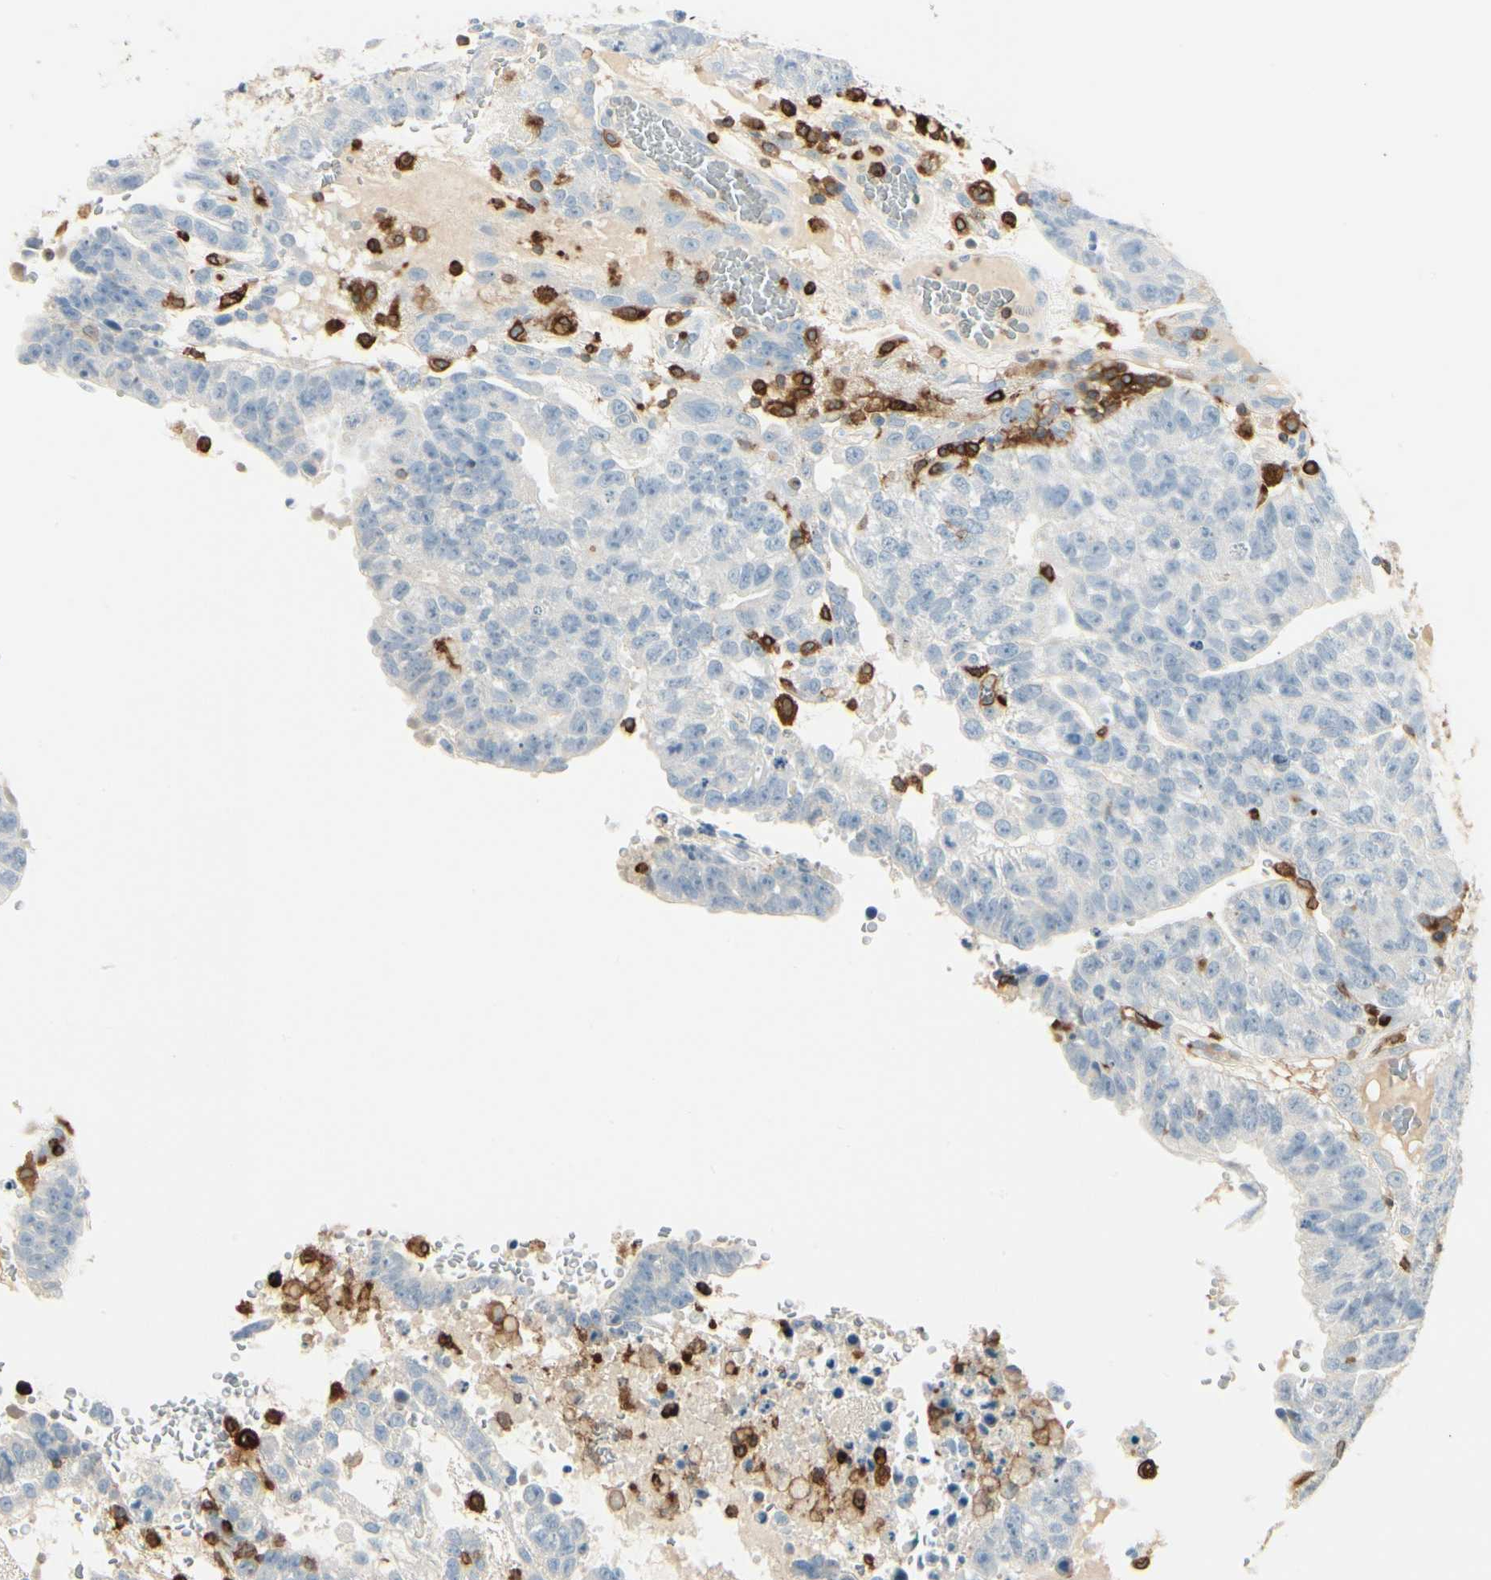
{"staining": {"intensity": "negative", "quantity": "none", "location": "none"}, "tissue": "testis cancer", "cell_type": "Tumor cells", "image_type": "cancer", "snomed": [{"axis": "morphology", "description": "Seminoma, NOS"}, {"axis": "morphology", "description": "Carcinoma, Embryonal, NOS"}, {"axis": "topography", "description": "Testis"}], "caption": "High magnification brightfield microscopy of testis cancer stained with DAB (3,3'-diaminobenzidine) (brown) and counterstained with hematoxylin (blue): tumor cells show no significant positivity.", "gene": "ITGB2", "patient": {"sex": "male", "age": 52}}